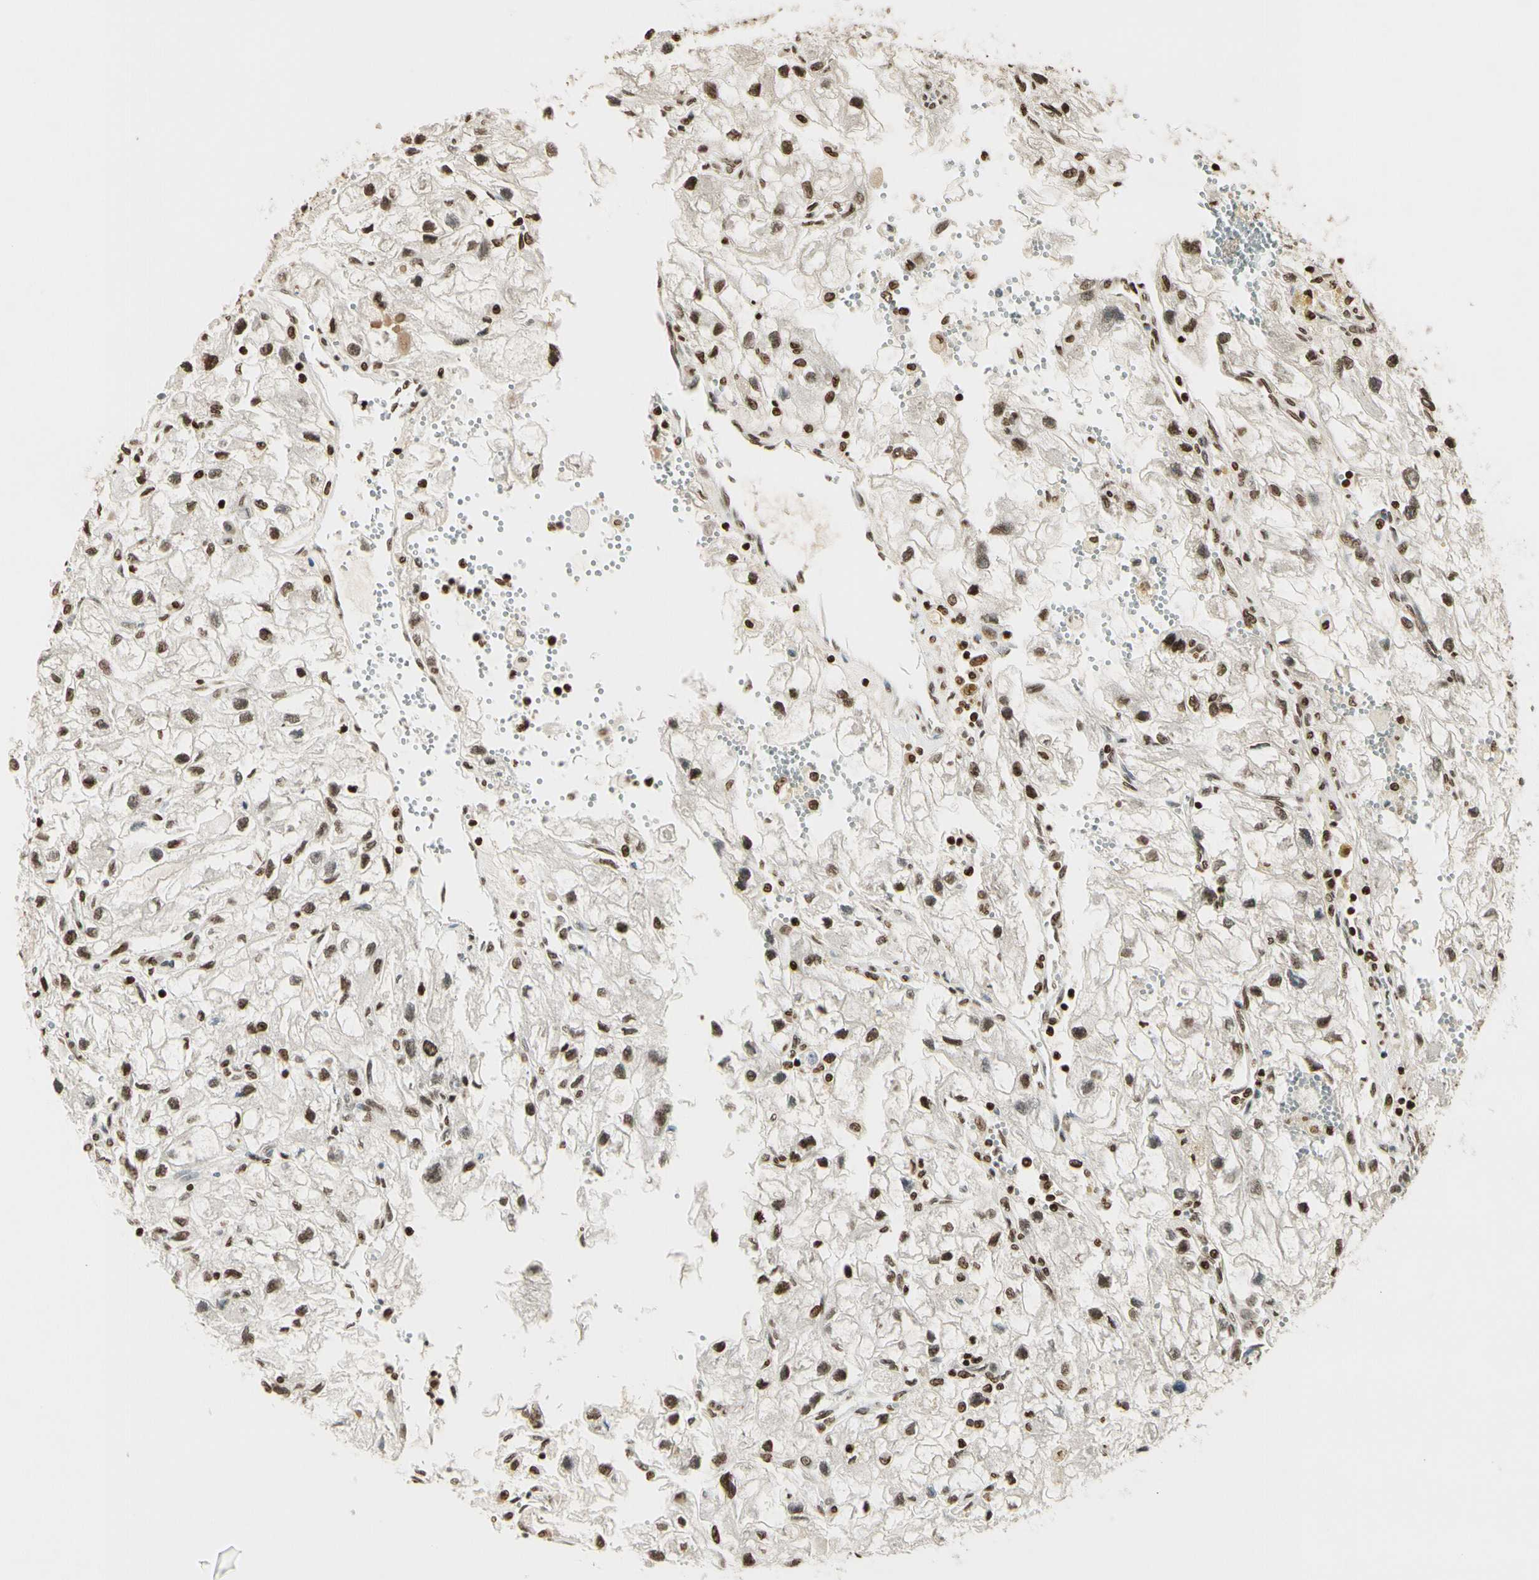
{"staining": {"intensity": "moderate", "quantity": "25%-75%", "location": "nuclear"}, "tissue": "renal cancer", "cell_type": "Tumor cells", "image_type": "cancer", "snomed": [{"axis": "morphology", "description": "Adenocarcinoma, NOS"}, {"axis": "topography", "description": "Kidney"}], "caption": "Moderate nuclear positivity for a protein is identified in about 25%-75% of tumor cells of renal cancer using immunohistochemistry.", "gene": "RORA", "patient": {"sex": "female", "age": 70}}